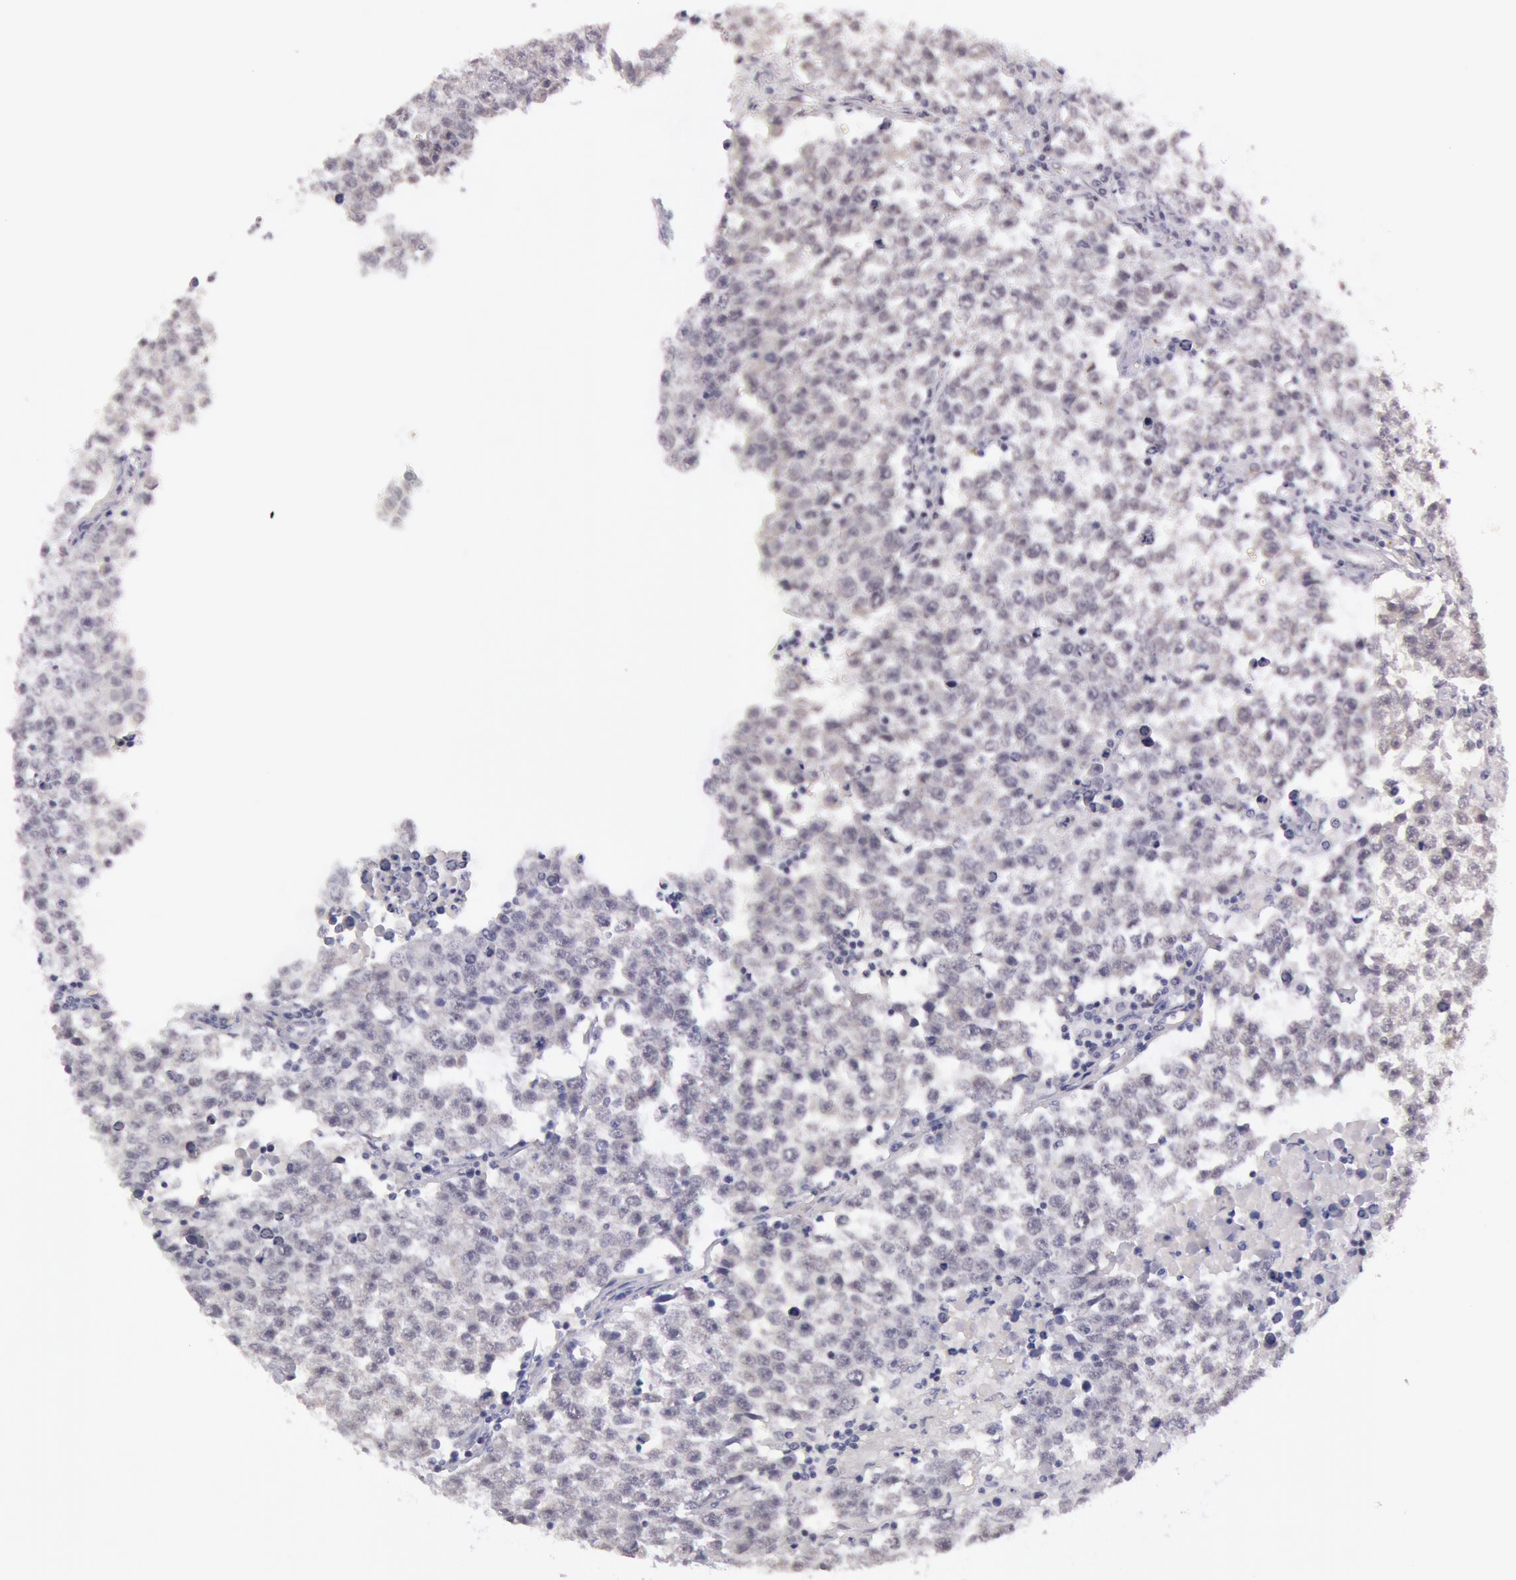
{"staining": {"intensity": "negative", "quantity": "none", "location": "none"}, "tissue": "testis cancer", "cell_type": "Tumor cells", "image_type": "cancer", "snomed": [{"axis": "morphology", "description": "Seminoma, NOS"}, {"axis": "topography", "description": "Testis"}], "caption": "A photomicrograph of human seminoma (testis) is negative for staining in tumor cells.", "gene": "KDM6A", "patient": {"sex": "male", "age": 36}}